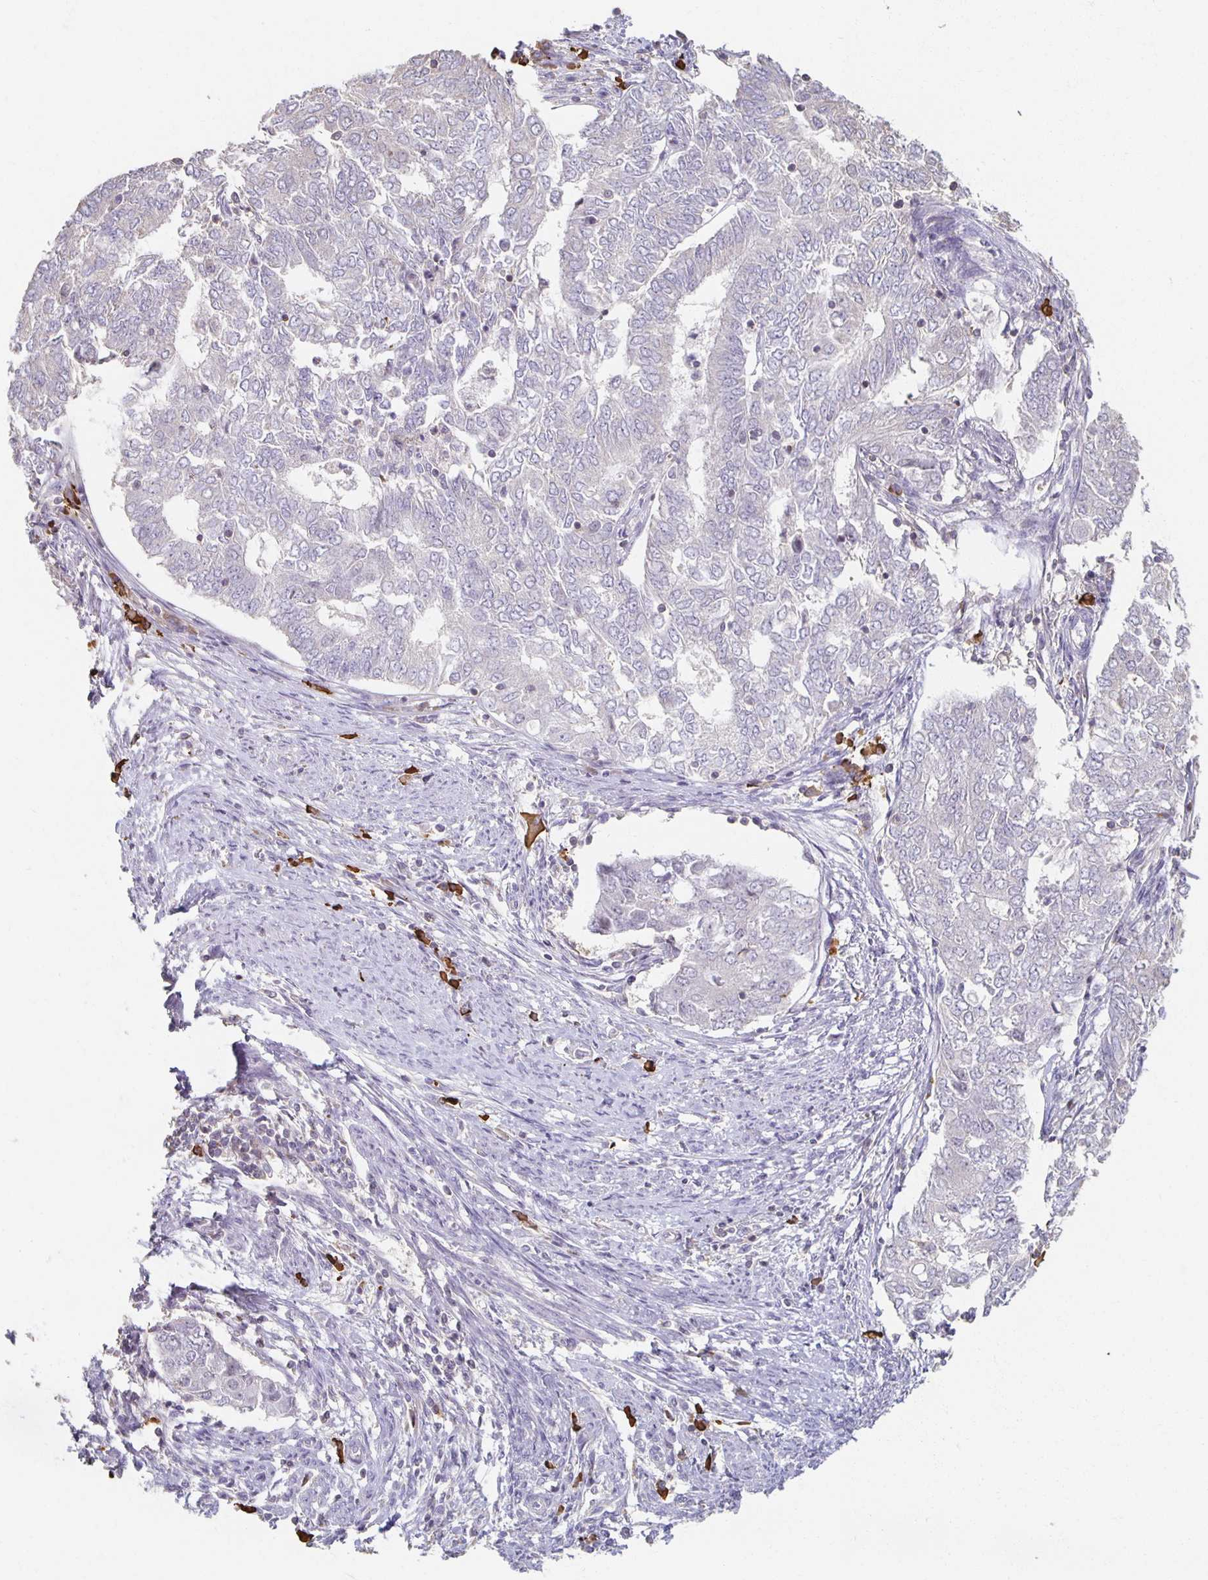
{"staining": {"intensity": "negative", "quantity": "none", "location": "none"}, "tissue": "endometrial cancer", "cell_type": "Tumor cells", "image_type": "cancer", "snomed": [{"axis": "morphology", "description": "Adenocarcinoma, NOS"}, {"axis": "topography", "description": "Endometrium"}], "caption": "There is no significant positivity in tumor cells of endometrial adenocarcinoma.", "gene": "ZNF692", "patient": {"sex": "female", "age": 62}}